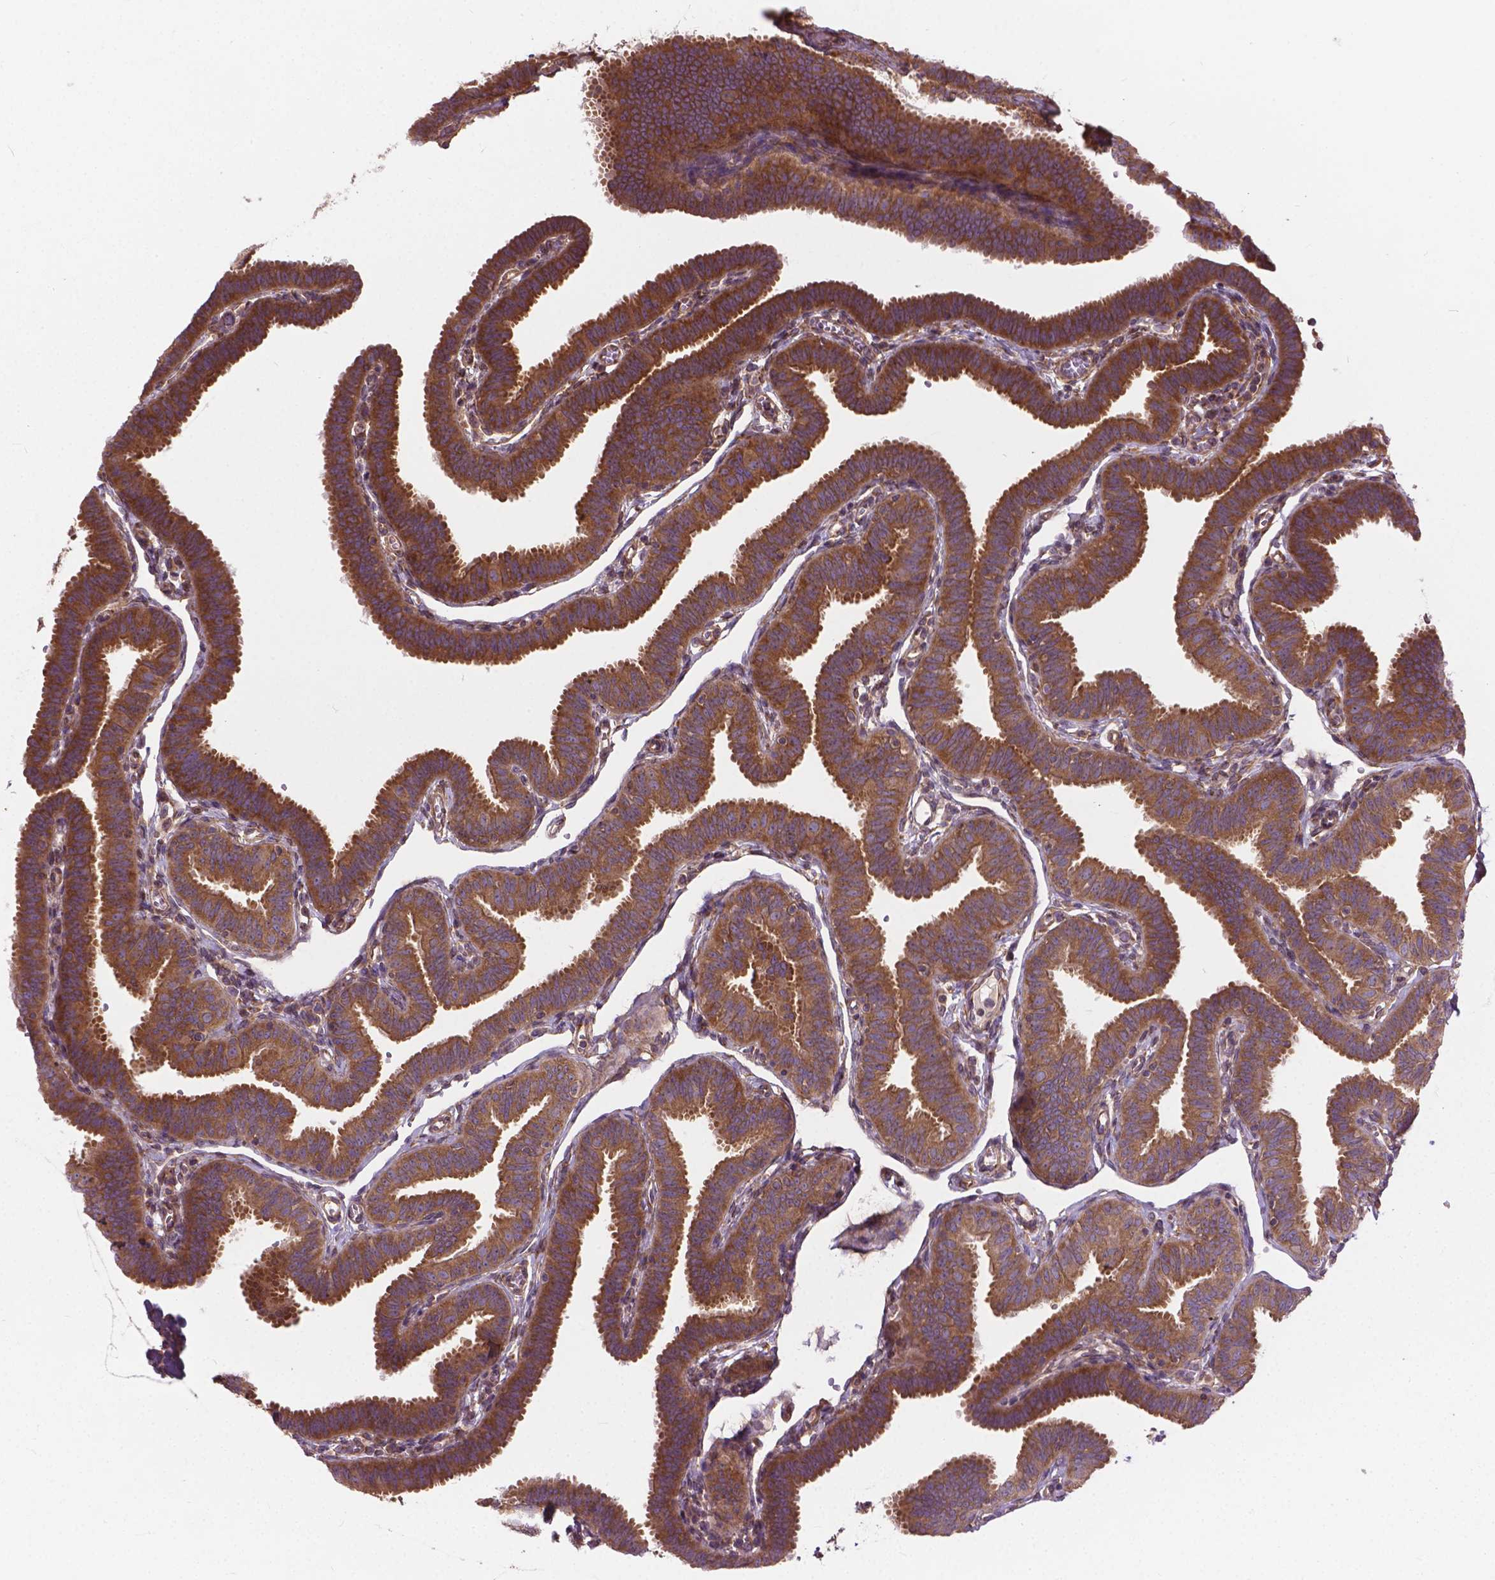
{"staining": {"intensity": "moderate", "quantity": ">75%", "location": "cytoplasmic/membranous"}, "tissue": "fallopian tube", "cell_type": "Glandular cells", "image_type": "normal", "snomed": [{"axis": "morphology", "description": "Normal tissue, NOS"}, {"axis": "topography", "description": "Fallopian tube"}], "caption": "Fallopian tube was stained to show a protein in brown. There is medium levels of moderate cytoplasmic/membranous staining in approximately >75% of glandular cells. (DAB (3,3'-diaminobenzidine) = brown stain, brightfield microscopy at high magnification).", "gene": "MZT1", "patient": {"sex": "female", "age": 25}}